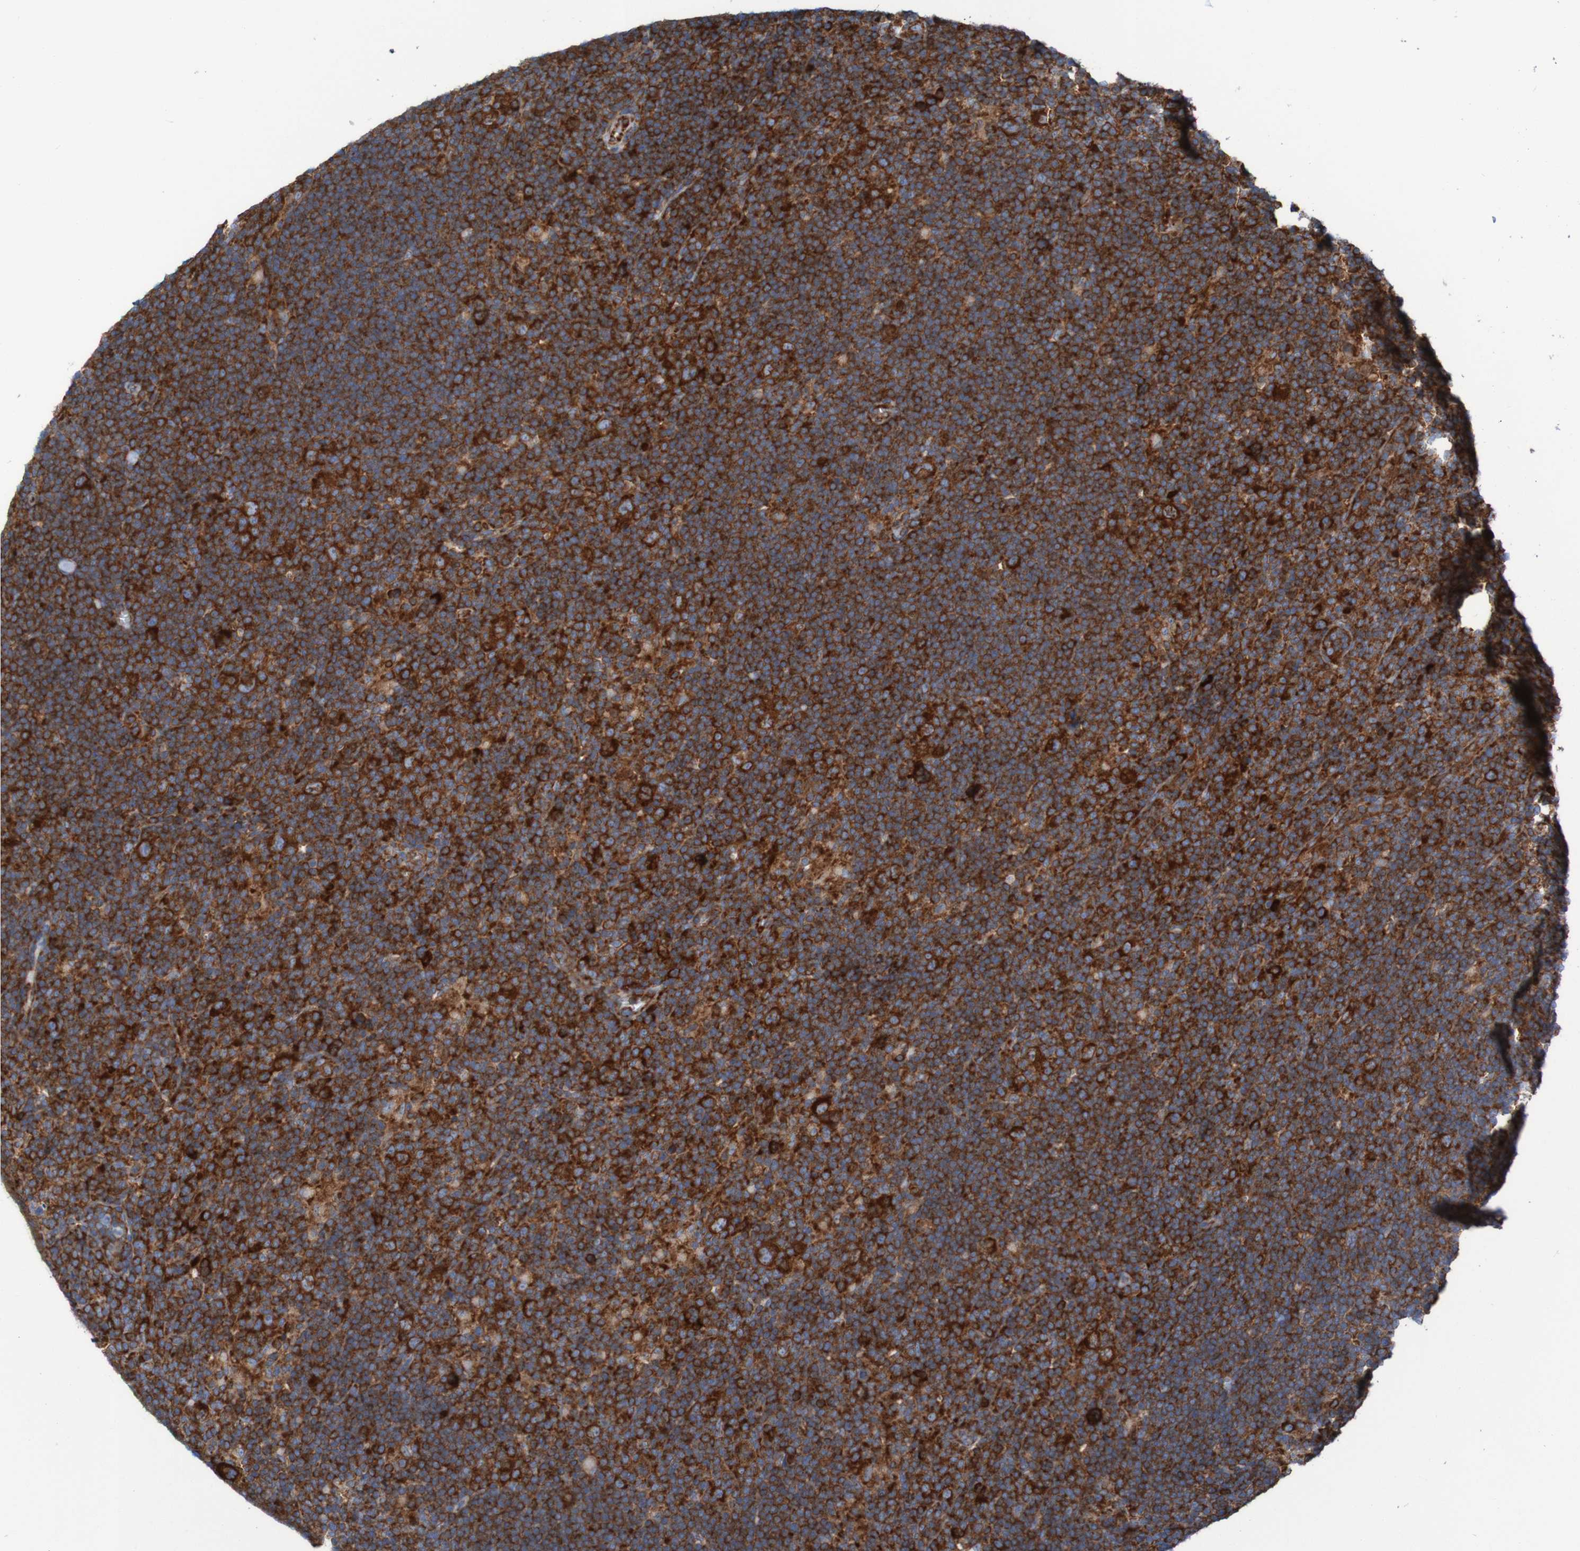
{"staining": {"intensity": "strong", "quantity": ">75%", "location": "cytoplasmic/membranous"}, "tissue": "lymphoma", "cell_type": "Tumor cells", "image_type": "cancer", "snomed": [{"axis": "morphology", "description": "Hodgkin's disease, NOS"}, {"axis": "topography", "description": "Lymph node"}], "caption": "Brown immunohistochemical staining in lymphoma shows strong cytoplasmic/membranous positivity in approximately >75% of tumor cells. (DAB (3,3'-diaminobenzidine) IHC, brown staining for protein, blue staining for nuclei).", "gene": "RPL10", "patient": {"sex": "female", "age": 57}}